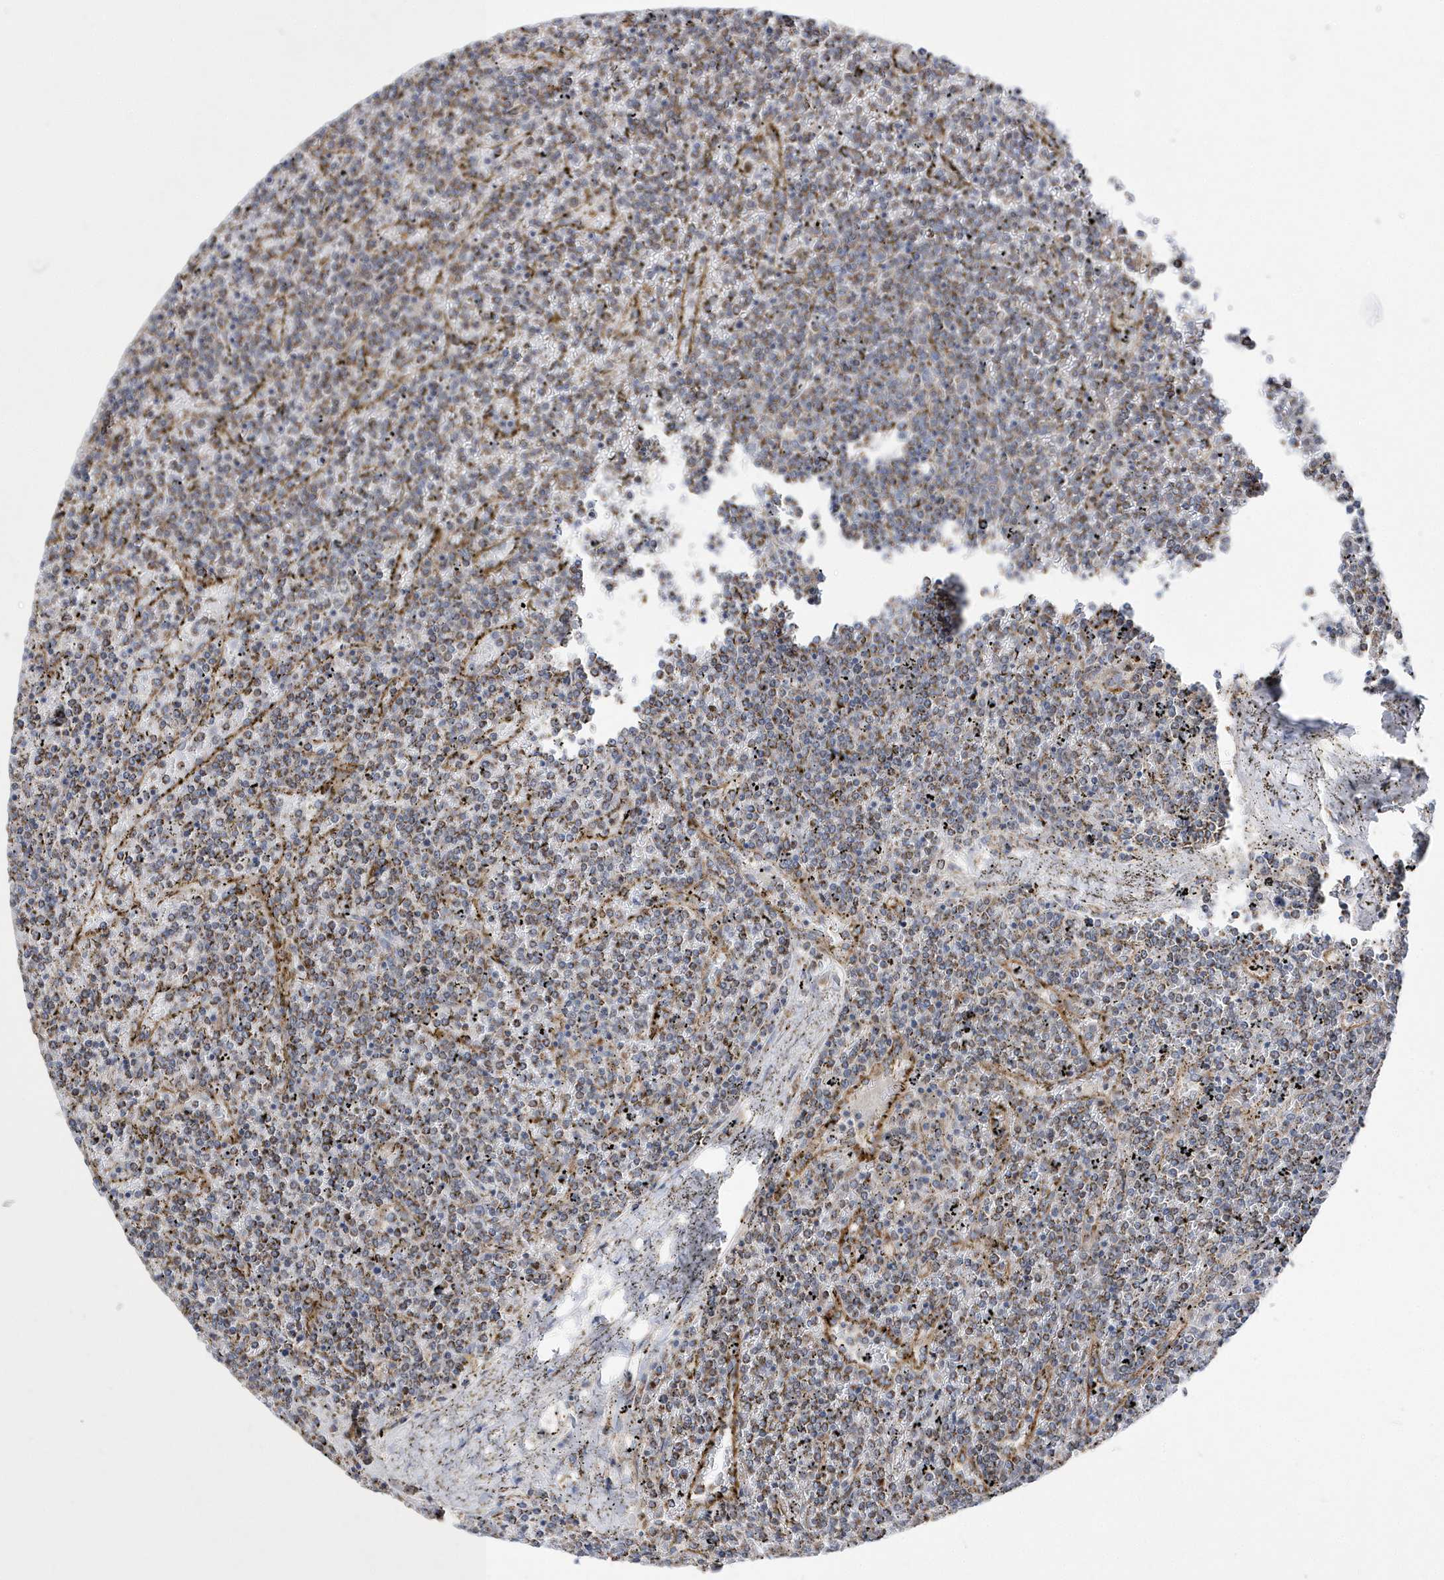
{"staining": {"intensity": "weak", "quantity": "<25%", "location": "cytoplasmic/membranous"}, "tissue": "lymphoma", "cell_type": "Tumor cells", "image_type": "cancer", "snomed": [{"axis": "morphology", "description": "Malignant lymphoma, non-Hodgkin's type, Low grade"}, {"axis": "topography", "description": "Spleen"}], "caption": "This is an immunohistochemistry image of human malignant lymphoma, non-Hodgkin's type (low-grade). There is no staining in tumor cells.", "gene": "SPATA5", "patient": {"sex": "female", "age": 19}}